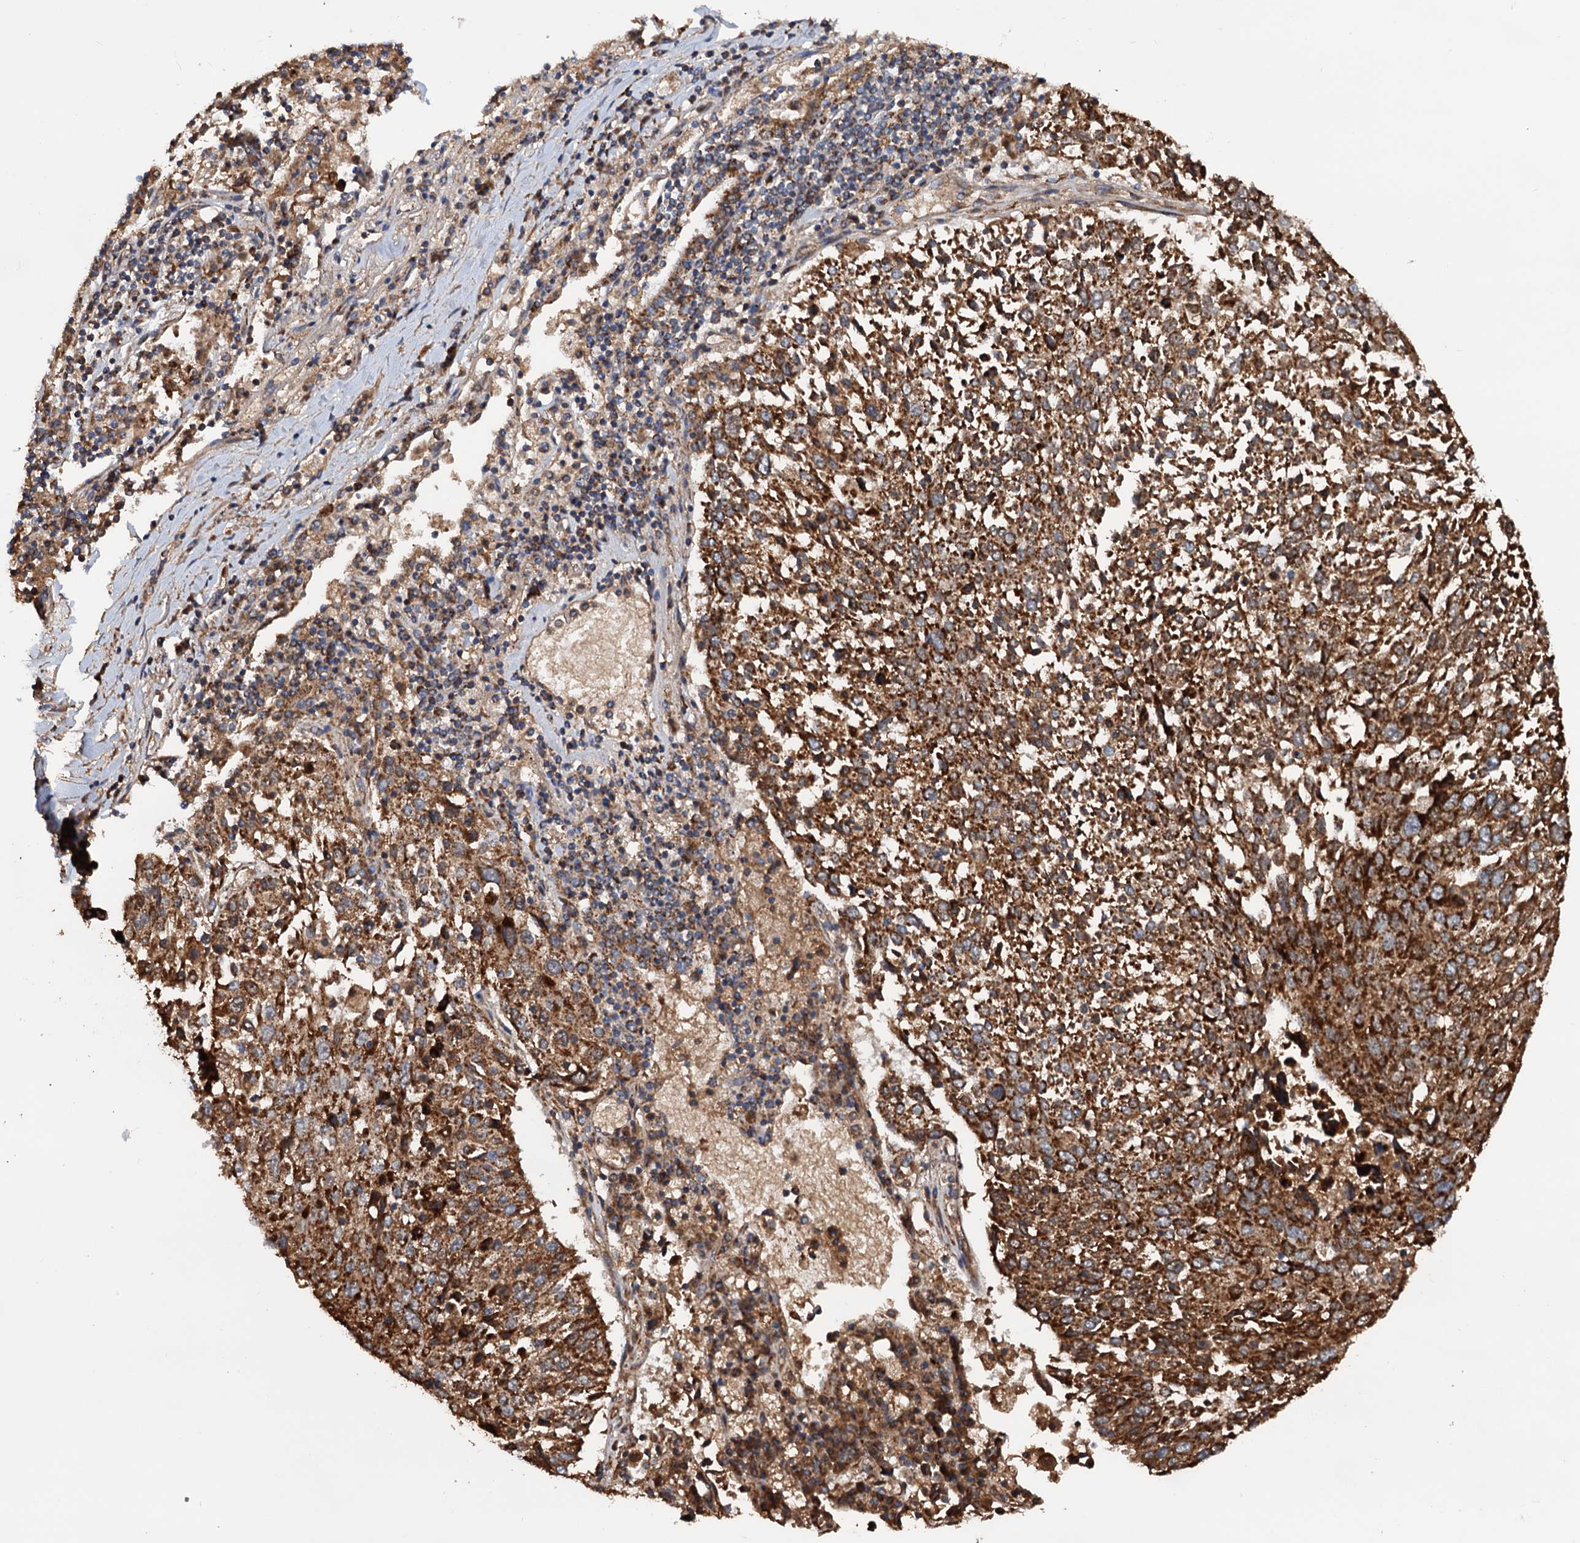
{"staining": {"intensity": "moderate", "quantity": ">75%", "location": "cytoplasmic/membranous"}, "tissue": "lung cancer", "cell_type": "Tumor cells", "image_type": "cancer", "snomed": [{"axis": "morphology", "description": "Squamous cell carcinoma, NOS"}, {"axis": "topography", "description": "Lung"}], "caption": "An image of squamous cell carcinoma (lung) stained for a protein demonstrates moderate cytoplasmic/membranous brown staining in tumor cells.", "gene": "MRPL42", "patient": {"sex": "male", "age": 65}}